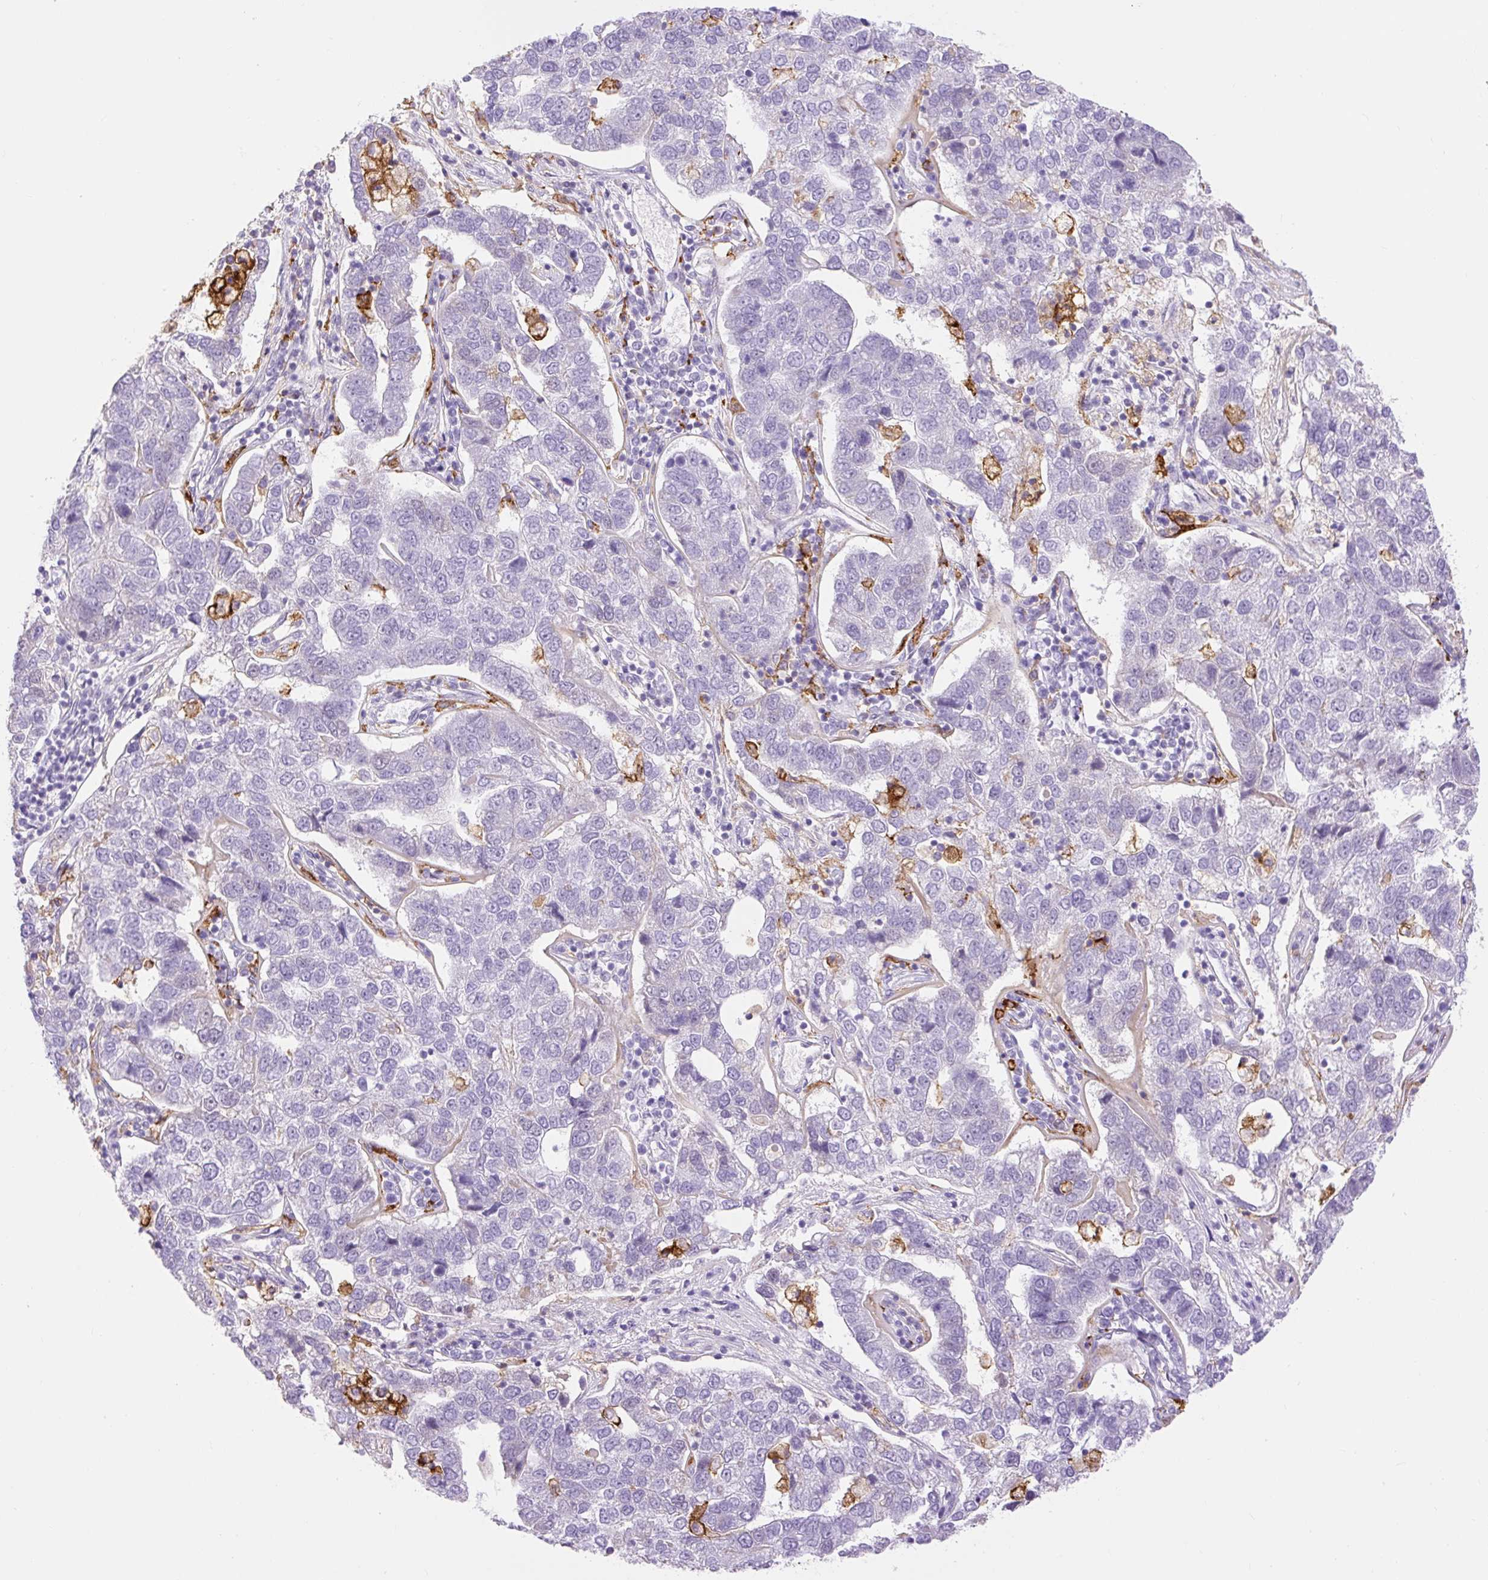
{"staining": {"intensity": "negative", "quantity": "none", "location": "none"}, "tissue": "pancreatic cancer", "cell_type": "Tumor cells", "image_type": "cancer", "snomed": [{"axis": "morphology", "description": "Adenocarcinoma, NOS"}, {"axis": "topography", "description": "Pancreas"}], "caption": "DAB (3,3'-diaminobenzidine) immunohistochemical staining of pancreatic cancer (adenocarcinoma) reveals no significant expression in tumor cells. (Immunohistochemistry (ihc), brightfield microscopy, high magnification).", "gene": "SIGLEC1", "patient": {"sex": "female", "age": 61}}